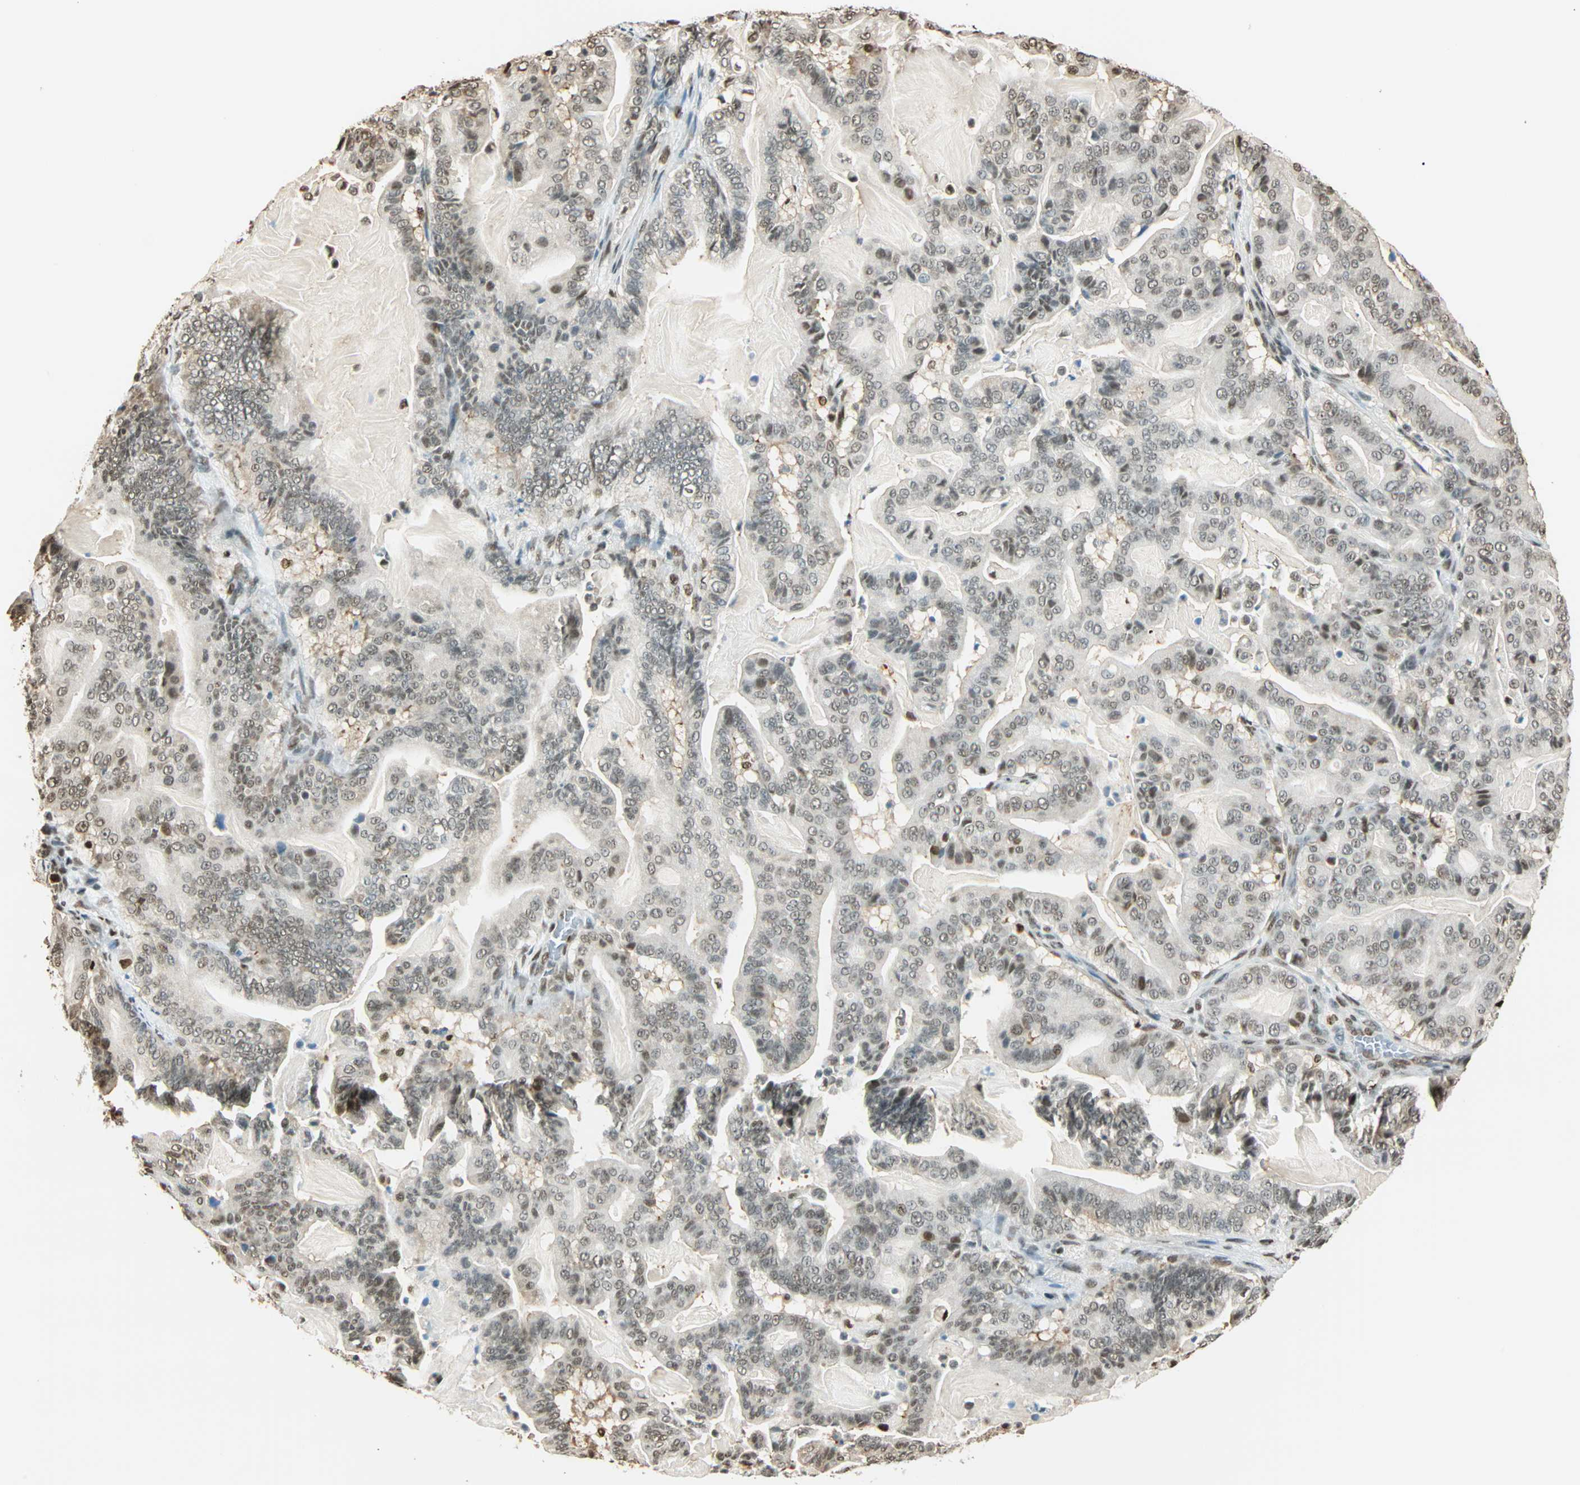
{"staining": {"intensity": "moderate", "quantity": "<25%", "location": "nuclear"}, "tissue": "pancreatic cancer", "cell_type": "Tumor cells", "image_type": "cancer", "snomed": [{"axis": "morphology", "description": "Adenocarcinoma, NOS"}, {"axis": "topography", "description": "Pancreas"}], "caption": "This is a micrograph of immunohistochemistry (IHC) staining of pancreatic cancer (adenocarcinoma), which shows moderate staining in the nuclear of tumor cells.", "gene": "FANCG", "patient": {"sex": "male", "age": 63}}